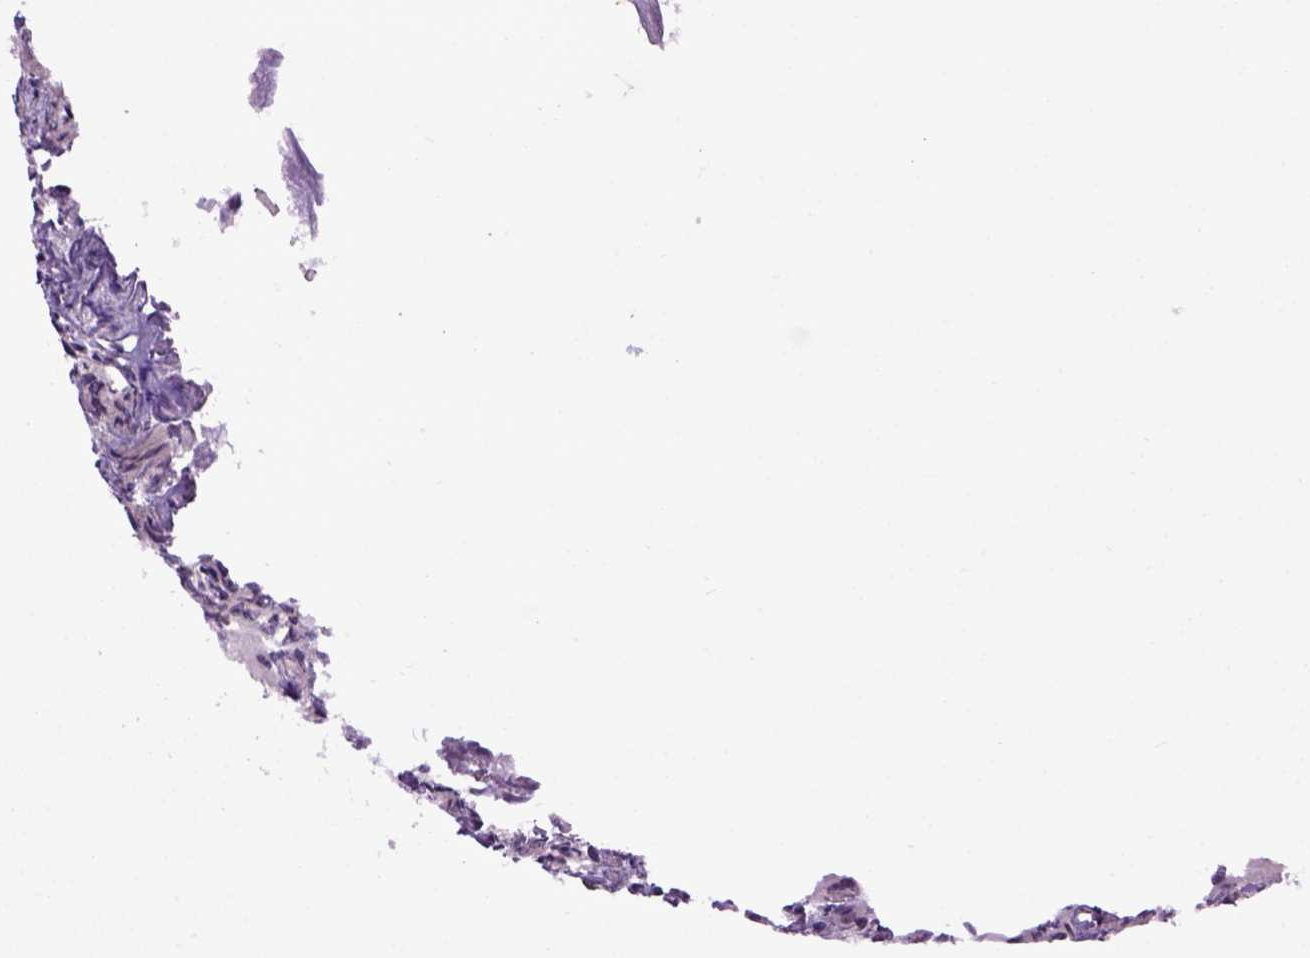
{"staining": {"intensity": "negative", "quantity": "none", "location": "none"}, "tissue": "prostate cancer", "cell_type": "Tumor cells", "image_type": "cancer", "snomed": [{"axis": "morphology", "description": "Adenocarcinoma, Medium grade"}, {"axis": "topography", "description": "Prostate"}], "caption": "The immunohistochemistry histopathology image has no significant positivity in tumor cells of prostate cancer (medium-grade adenocarcinoma) tissue.", "gene": "RAB43", "patient": {"sex": "male", "age": 74}}